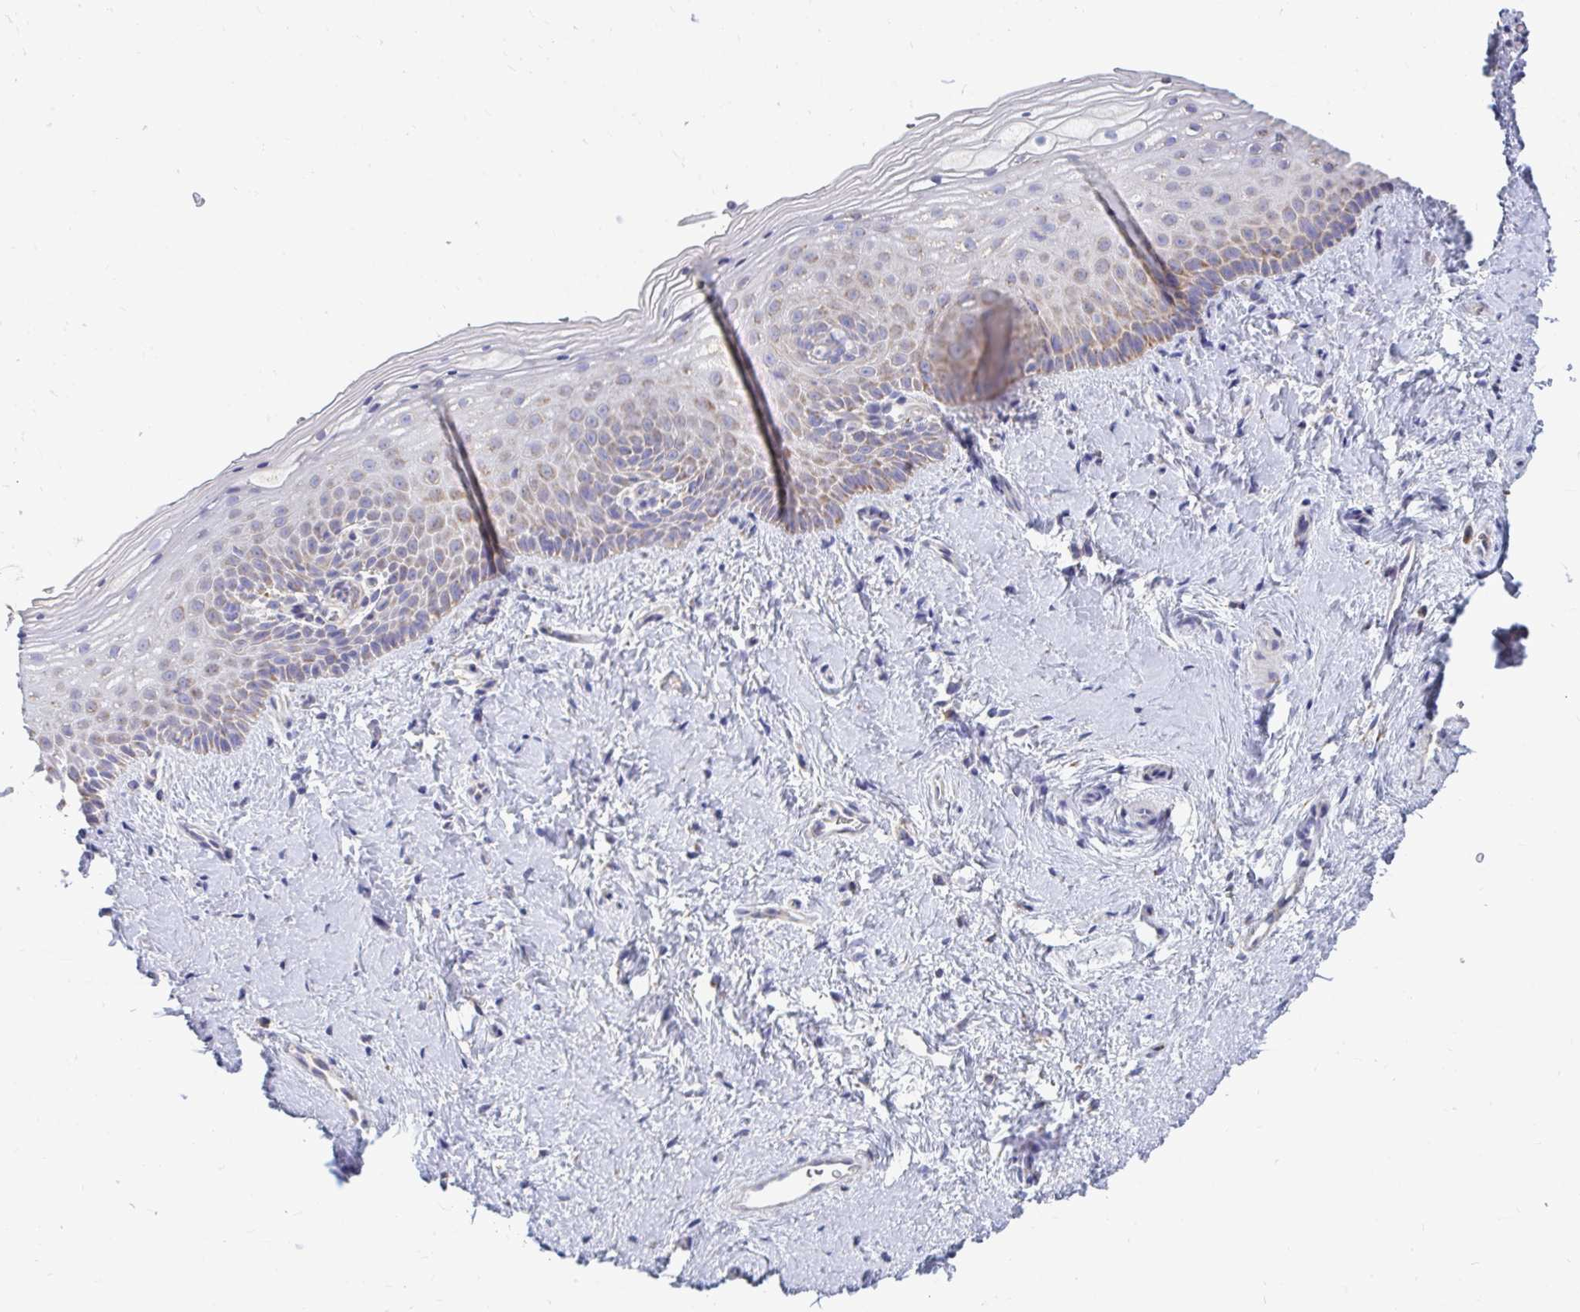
{"staining": {"intensity": "moderate", "quantity": "25%-75%", "location": "cytoplasmic/membranous"}, "tissue": "vagina", "cell_type": "Squamous epithelial cells", "image_type": "normal", "snomed": [{"axis": "morphology", "description": "Normal tissue, NOS"}, {"axis": "topography", "description": "Vagina"}], "caption": "DAB (3,3'-diaminobenzidine) immunohistochemical staining of unremarkable vagina exhibits moderate cytoplasmic/membranous protein positivity in approximately 25%-75% of squamous epithelial cells.", "gene": "OR10R2", "patient": {"sex": "female", "age": 51}}